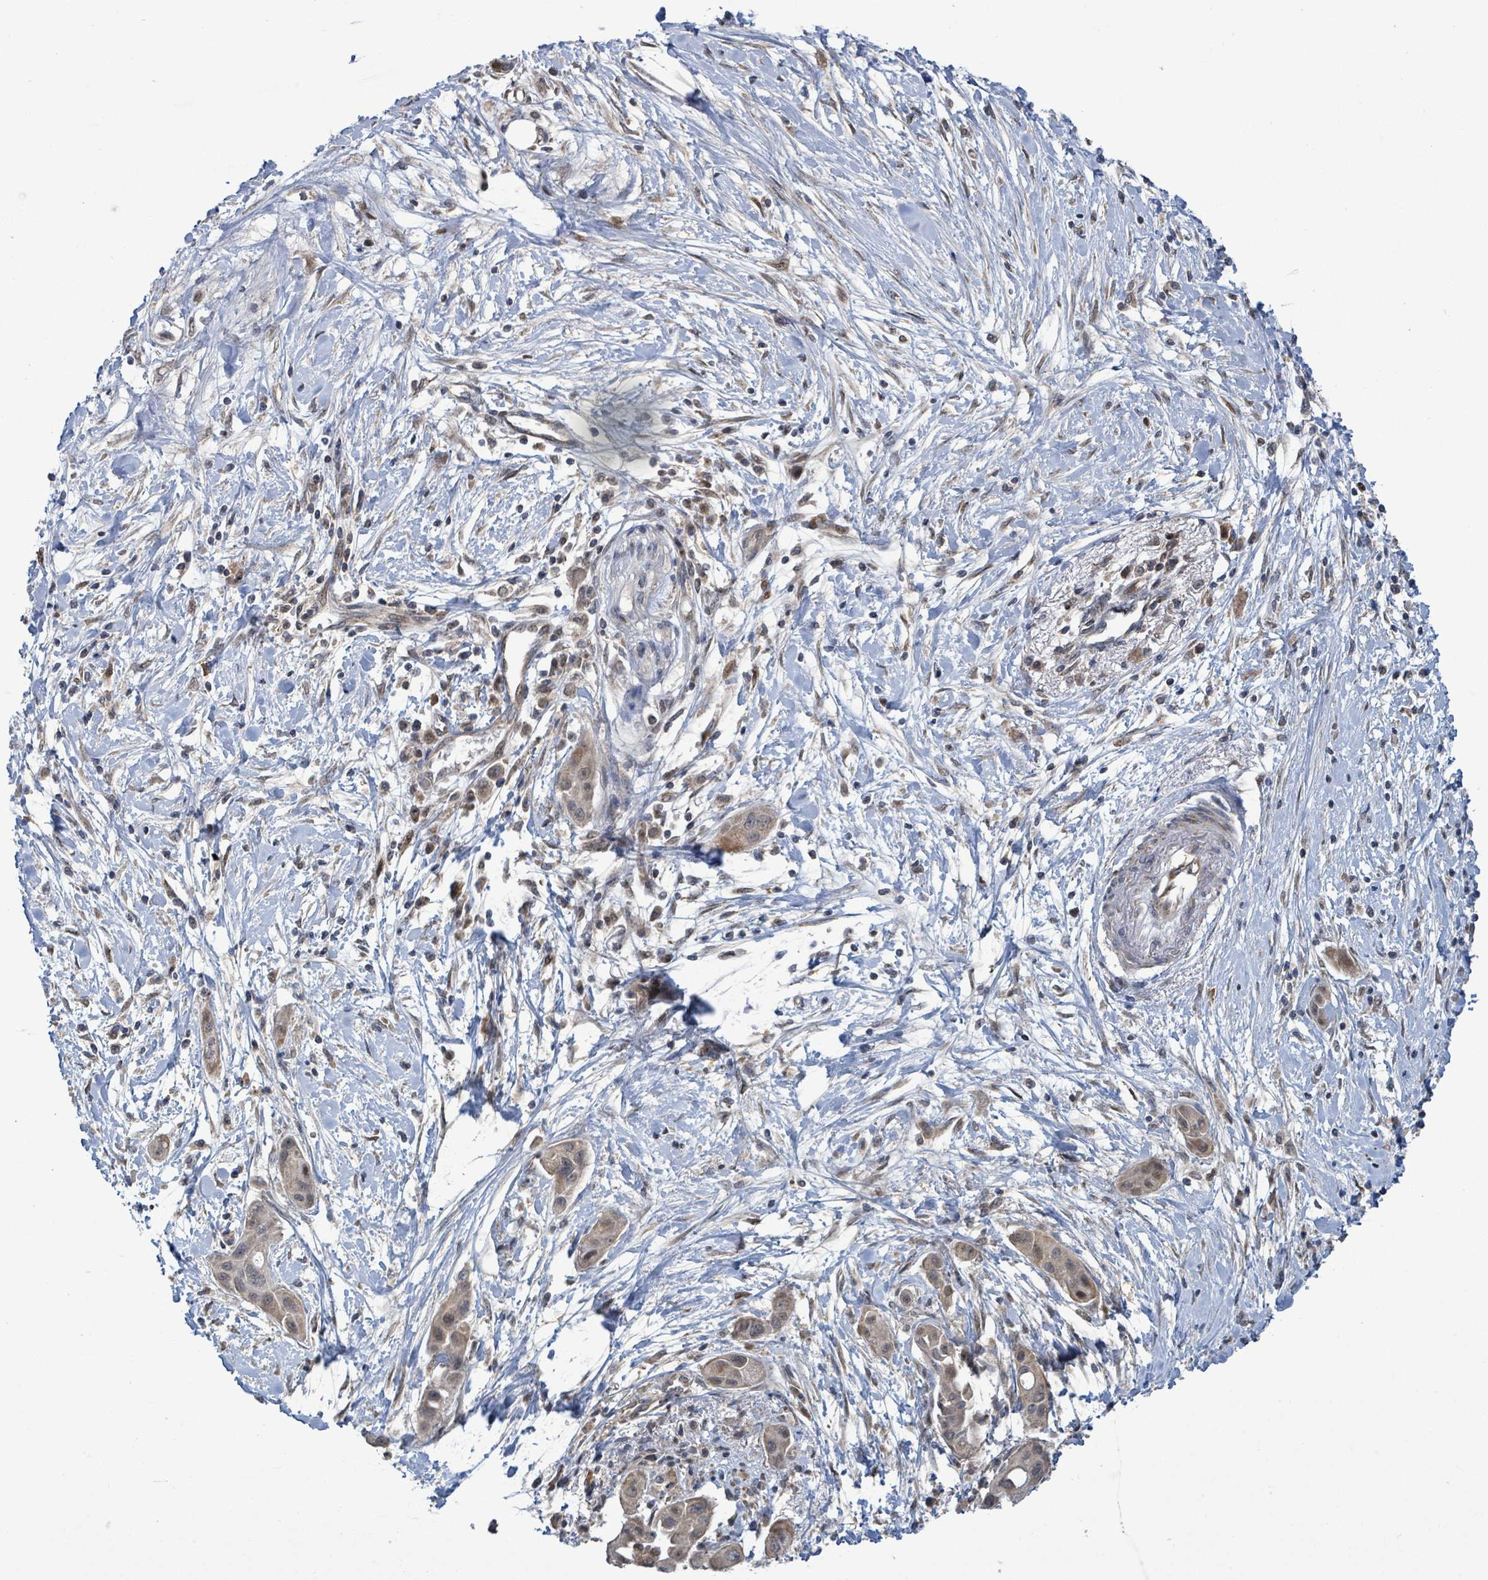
{"staining": {"intensity": "moderate", "quantity": "25%-75%", "location": "cytoplasmic/membranous,nuclear"}, "tissue": "pancreatic cancer", "cell_type": "Tumor cells", "image_type": "cancer", "snomed": [{"axis": "morphology", "description": "Adenocarcinoma, NOS"}, {"axis": "topography", "description": "Pancreas"}], "caption": "Moderate cytoplasmic/membranous and nuclear positivity for a protein is identified in about 25%-75% of tumor cells of adenocarcinoma (pancreatic) using IHC.", "gene": "COQ6", "patient": {"sex": "male", "age": 68}}